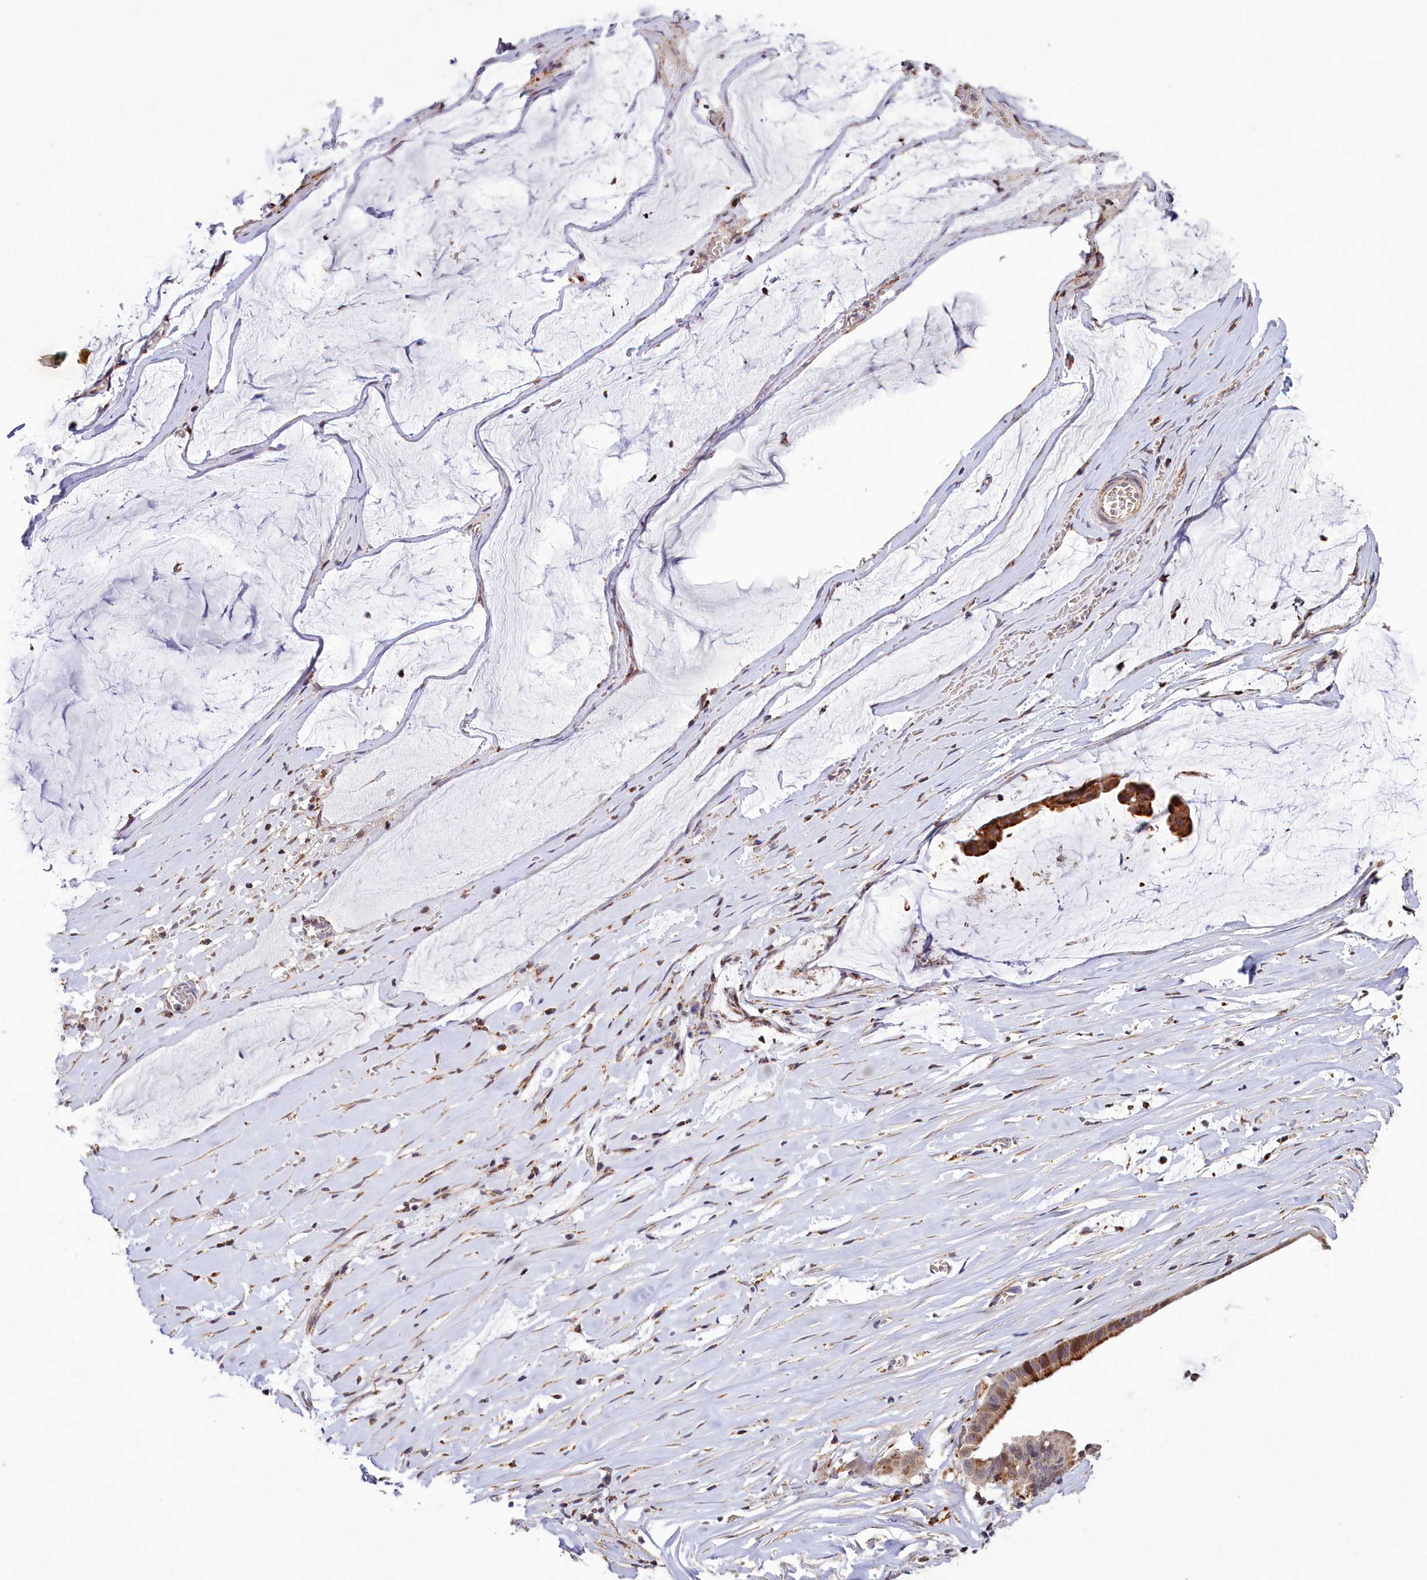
{"staining": {"intensity": "moderate", "quantity": ">75%", "location": "cytoplasmic/membranous"}, "tissue": "ovarian cancer", "cell_type": "Tumor cells", "image_type": "cancer", "snomed": [{"axis": "morphology", "description": "Cystadenocarcinoma, mucinous, NOS"}, {"axis": "topography", "description": "Ovary"}], "caption": "An image of human ovarian mucinous cystadenocarcinoma stained for a protein shows moderate cytoplasmic/membranous brown staining in tumor cells.", "gene": "DYNC2H1", "patient": {"sex": "female", "age": 73}}